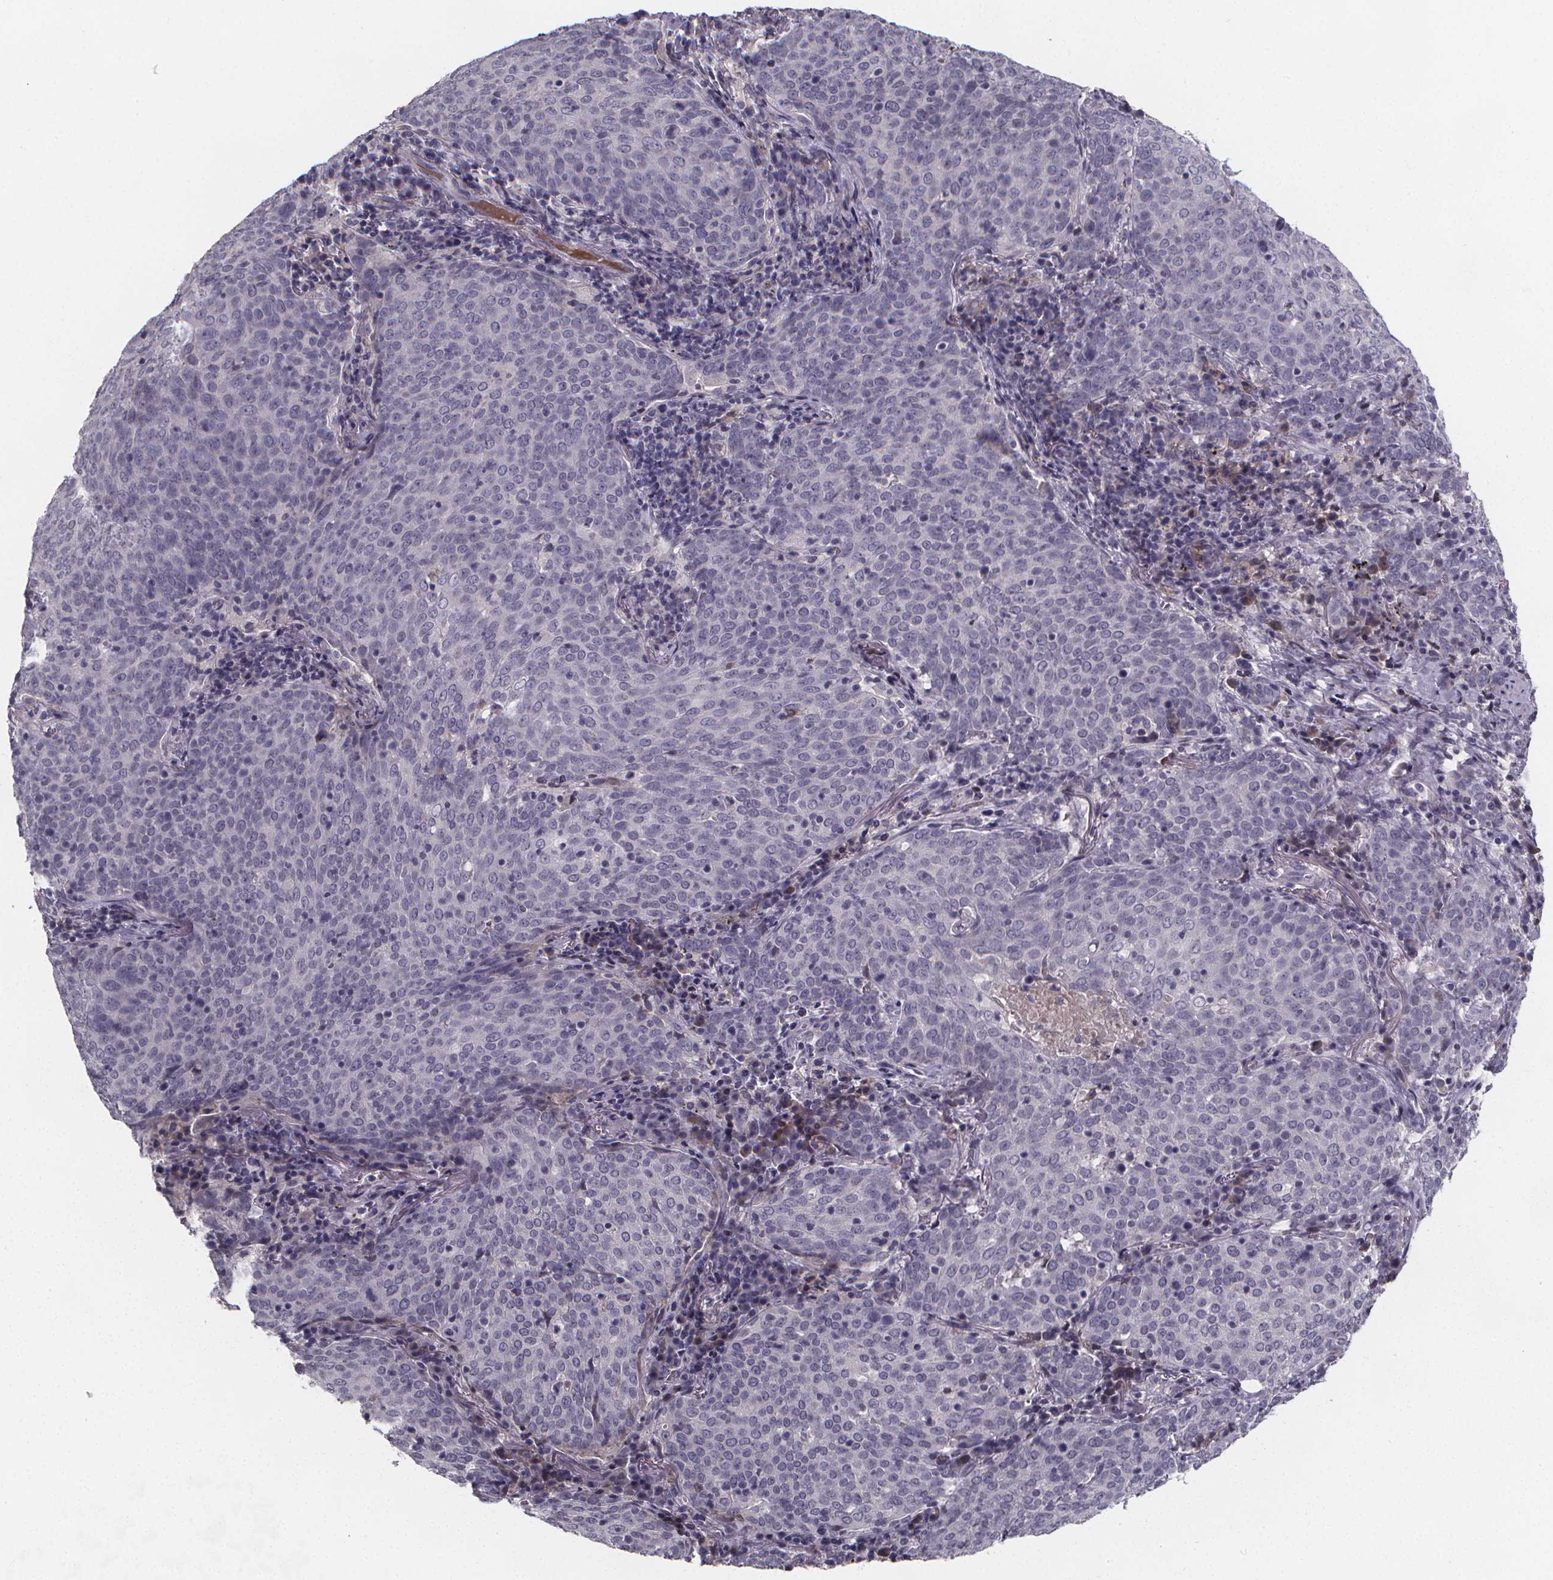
{"staining": {"intensity": "negative", "quantity": "none", "location": "none"}, "tissue": "lung cancer", "cell_type": "Tumor cells", "image_type": "cancer", "snomed": [{"axis": "morphology", "description": "Squamous cell carcinoma, NOS"}, {"axis": "topography", "description": "Lung"}], "caption": "Photomicrograph shows no protein staining in tumor cells of lung cancer tissue.", "gene": "AGT", "patient": {"sex": "male", "age": 82}}